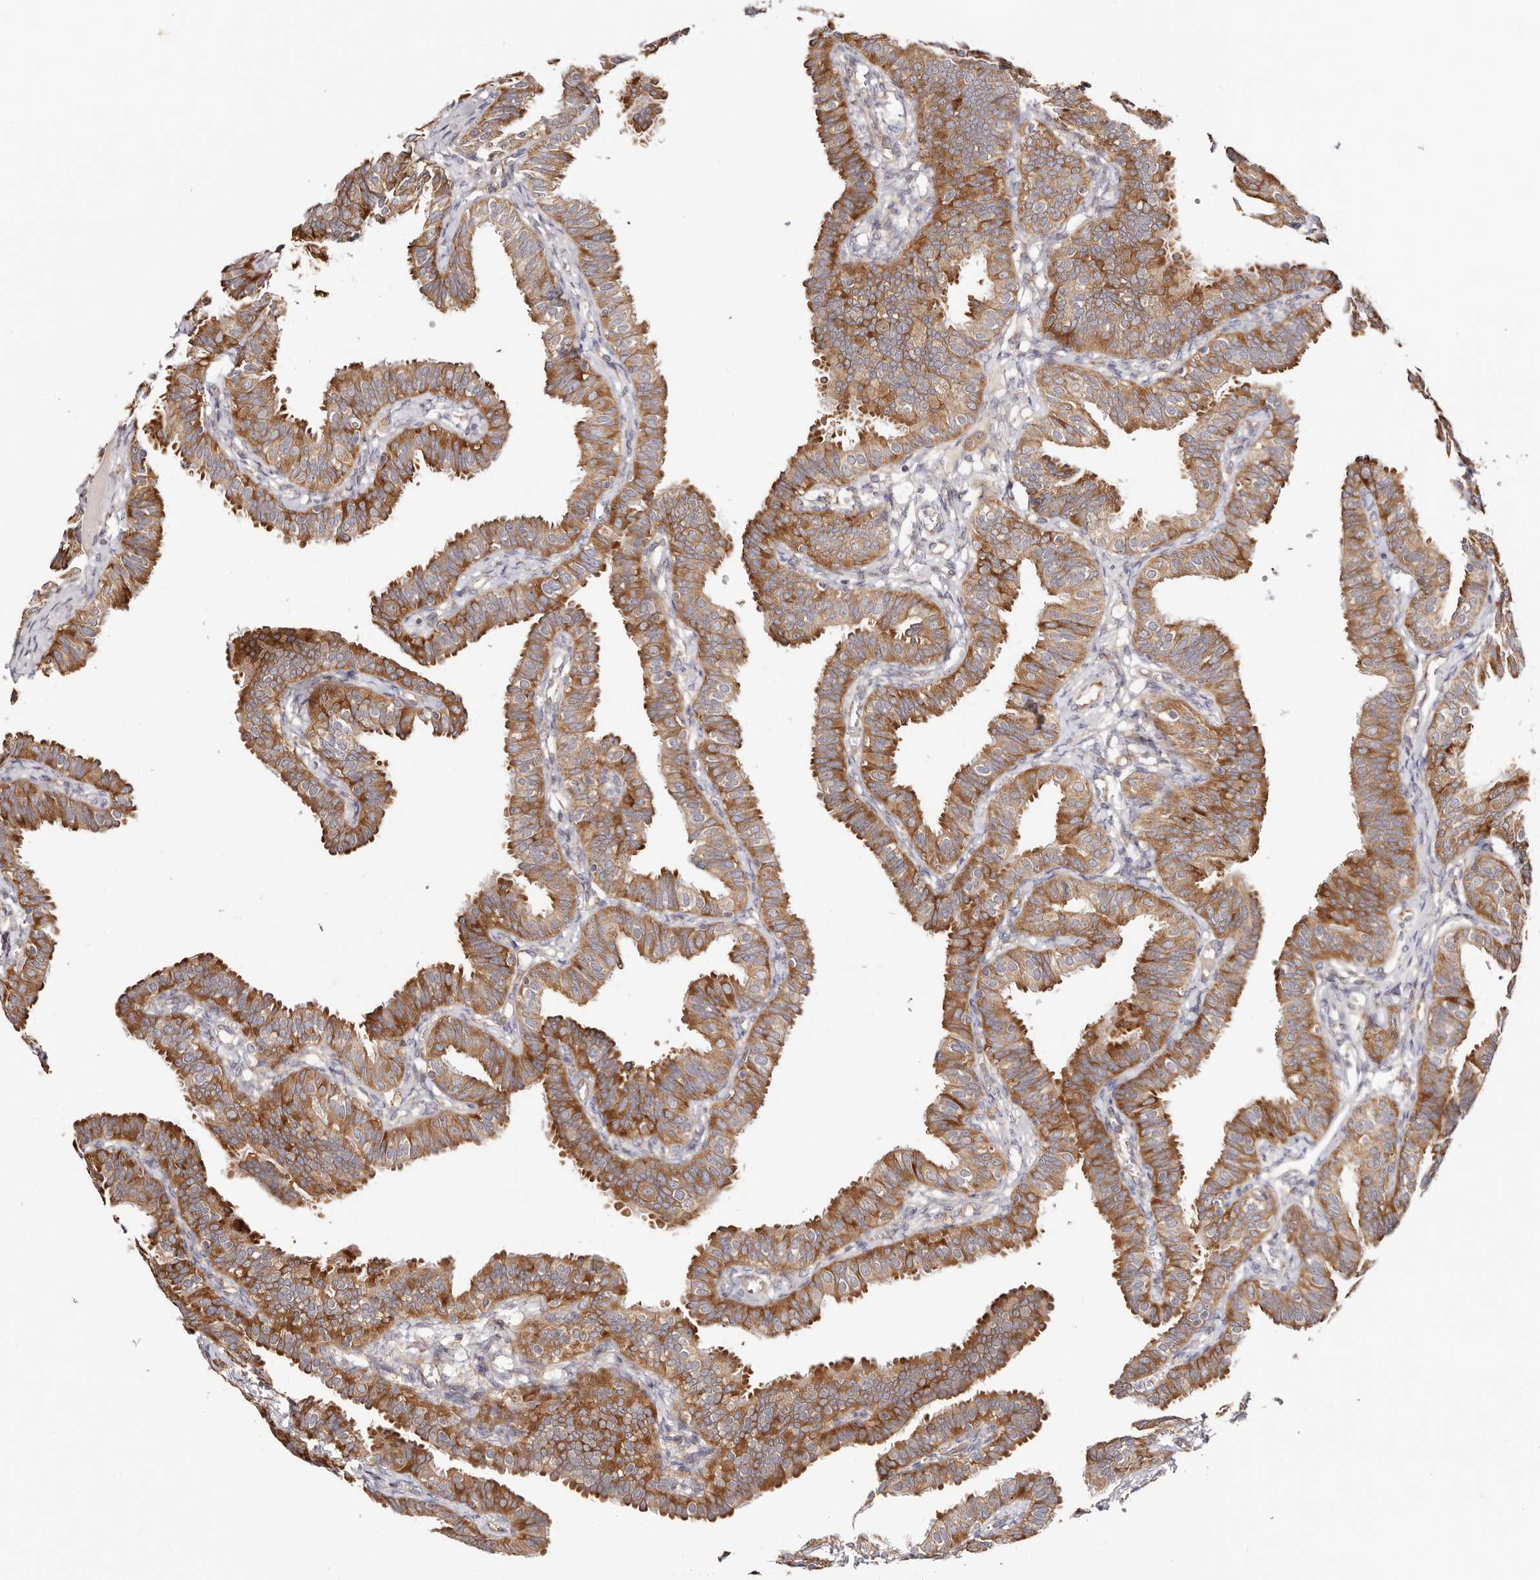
{"staining": {"intensity": "moderate", "quantity": ">75%", "location": "cytoplasmic/membranous"}, "tissue": "fallopian tube", "cell_type": "Glandular cells", "image_type": "normal", "snomed": [{"axis": "morphology", "description": "Normal tissue, NOS"}, {"axis": "topography", "description": "Fallopian tube"}], "caption": "Protein expression analysis of normal fallopian tube exhibits moderate cytoplasmic/membranous positivity in about >75% of glandular cells. (Brightfield microscopy of DAB IHC at high magnification).", "gene": "GNA13", "patient": {"sex": "female", "age": 35}}